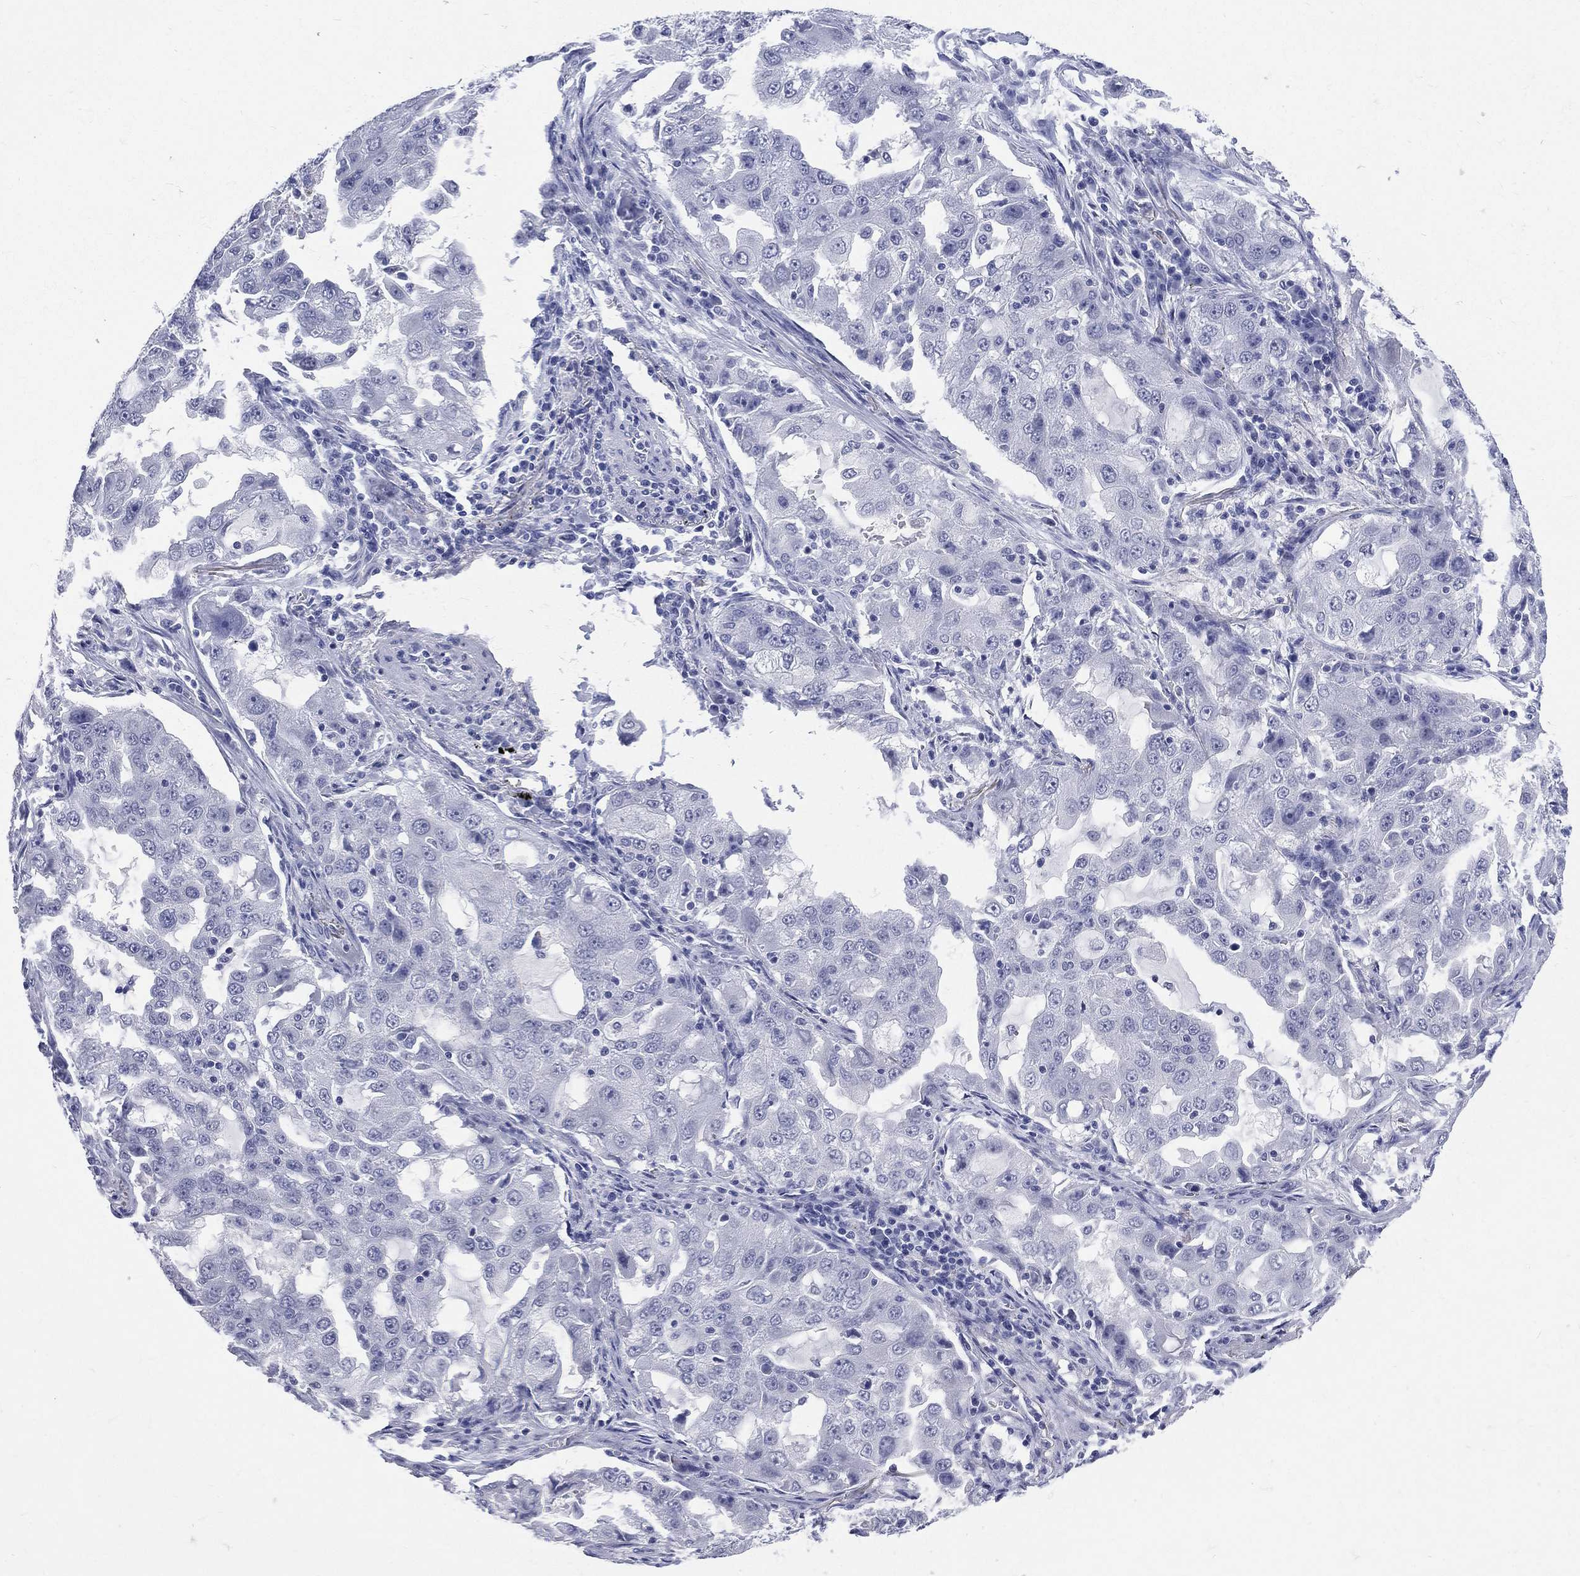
{"staining": {"intensity": "negative", "quantity": "none", "location": "none"}, "tissue": "lung cancer", "cell_type": "Tumor cells", "image_type": "cancer", "snomed": [{"axis": "morphology", "description": "Adenocarcinoma, NOS"}, {"axis": "topography", "description": "Lung"}], "caption": "IHC micrograph of neoplastic tissue: lung adenocarcinoma stained with DAB (3,3'-diaminobenzidine) shows no significant protein expression in tumor cells.", "gene": "MLLT10", "patient": {"sex": "female", "age": 61}}